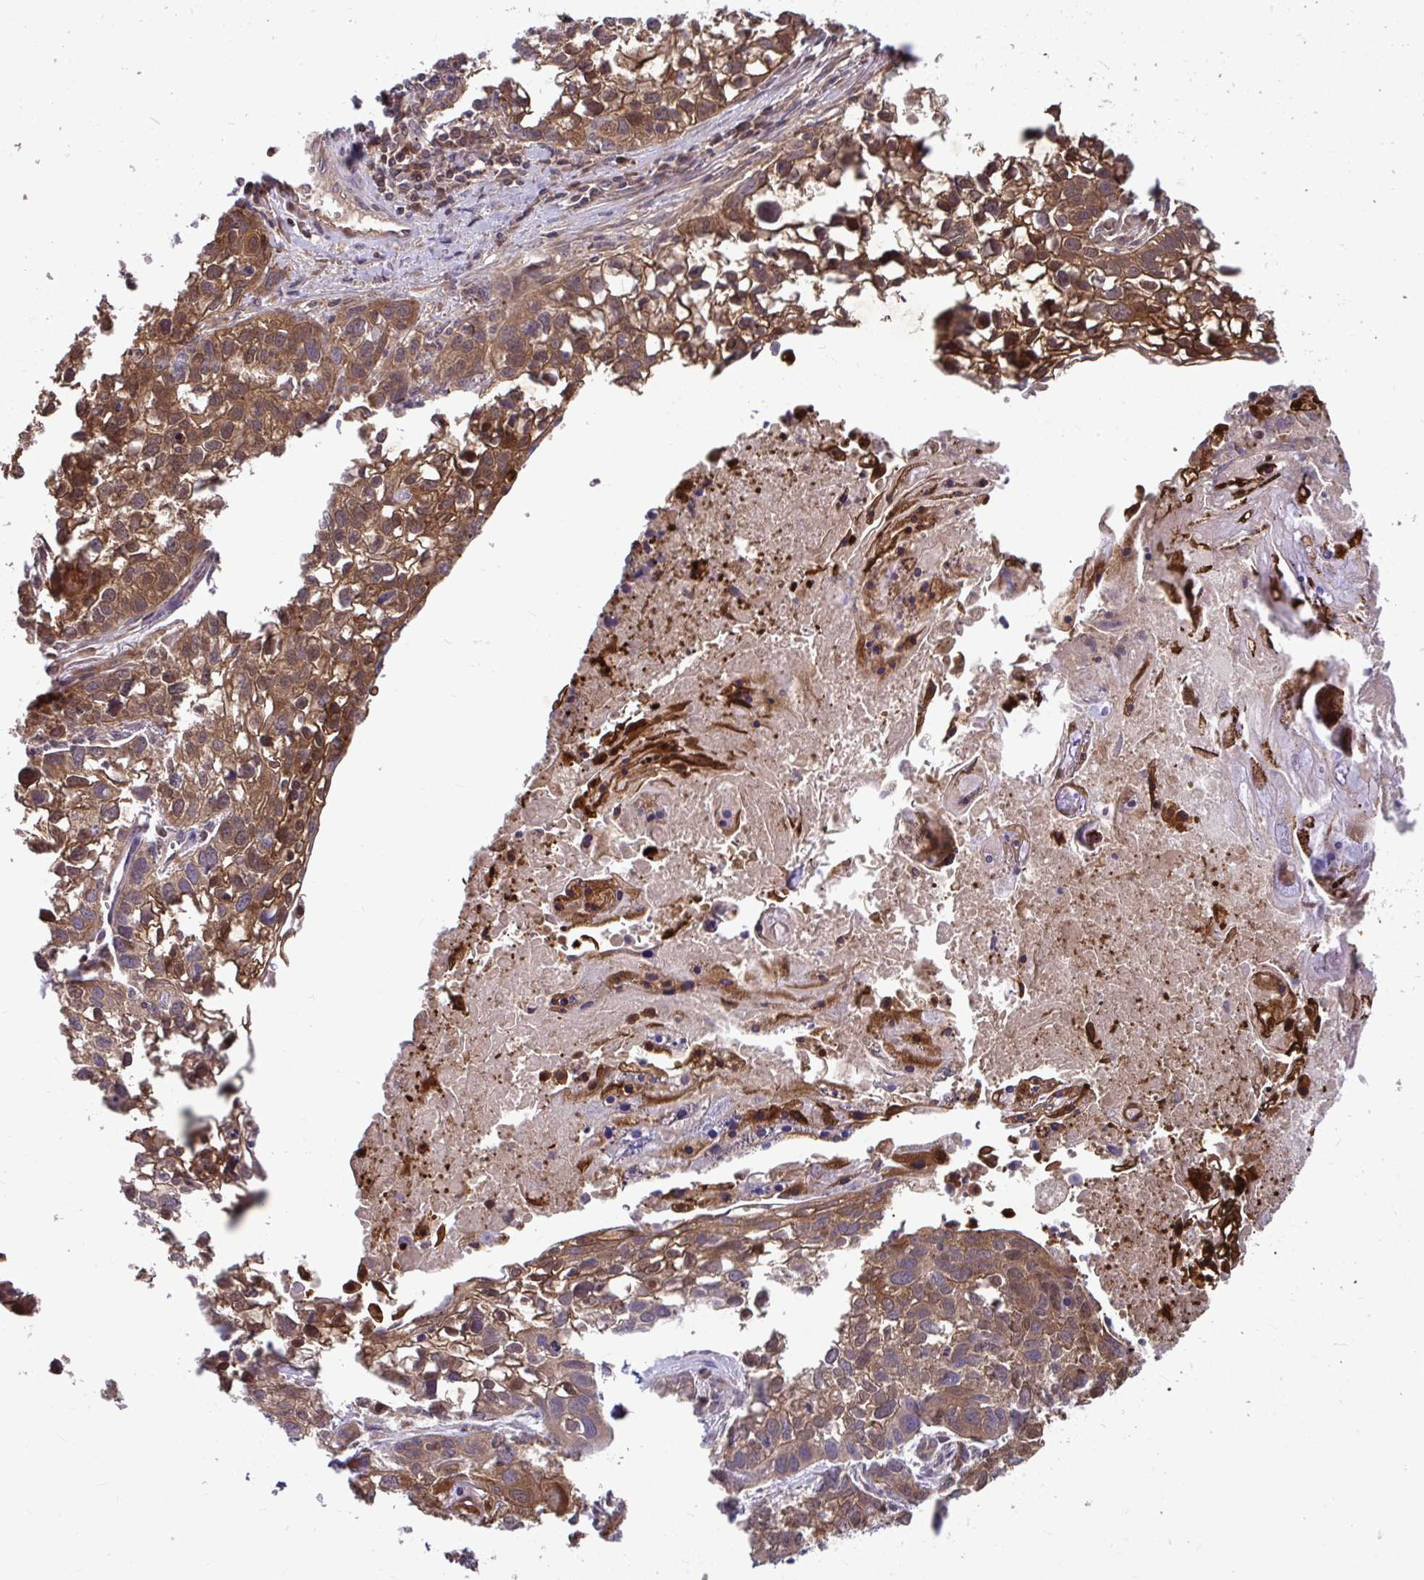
{"staining": {"intensity": "moderate", "quantity": ">75%", "location": "cytoplasmic/membranous,nuclear"}, "tissue": "lung cancer", "cell_type": "Tumor cells", "image_type": "cancer", "snomed": [{"axis": "morphology", "description": "Squamous cell carcinoma, NOS"}, {"axis": "topography", "description": "Lung"}], "caption": "Squamous cell carcinoma (lung) stained with DAB (3,3'-diaminobenzidine) IHC shows medium levels of moderate cytoplasmic/membranous and nuclear staining in approximately >75% of tumor cells.", "gene": "PCDHB7", "patient": {"sex": "male", "age": 74}}